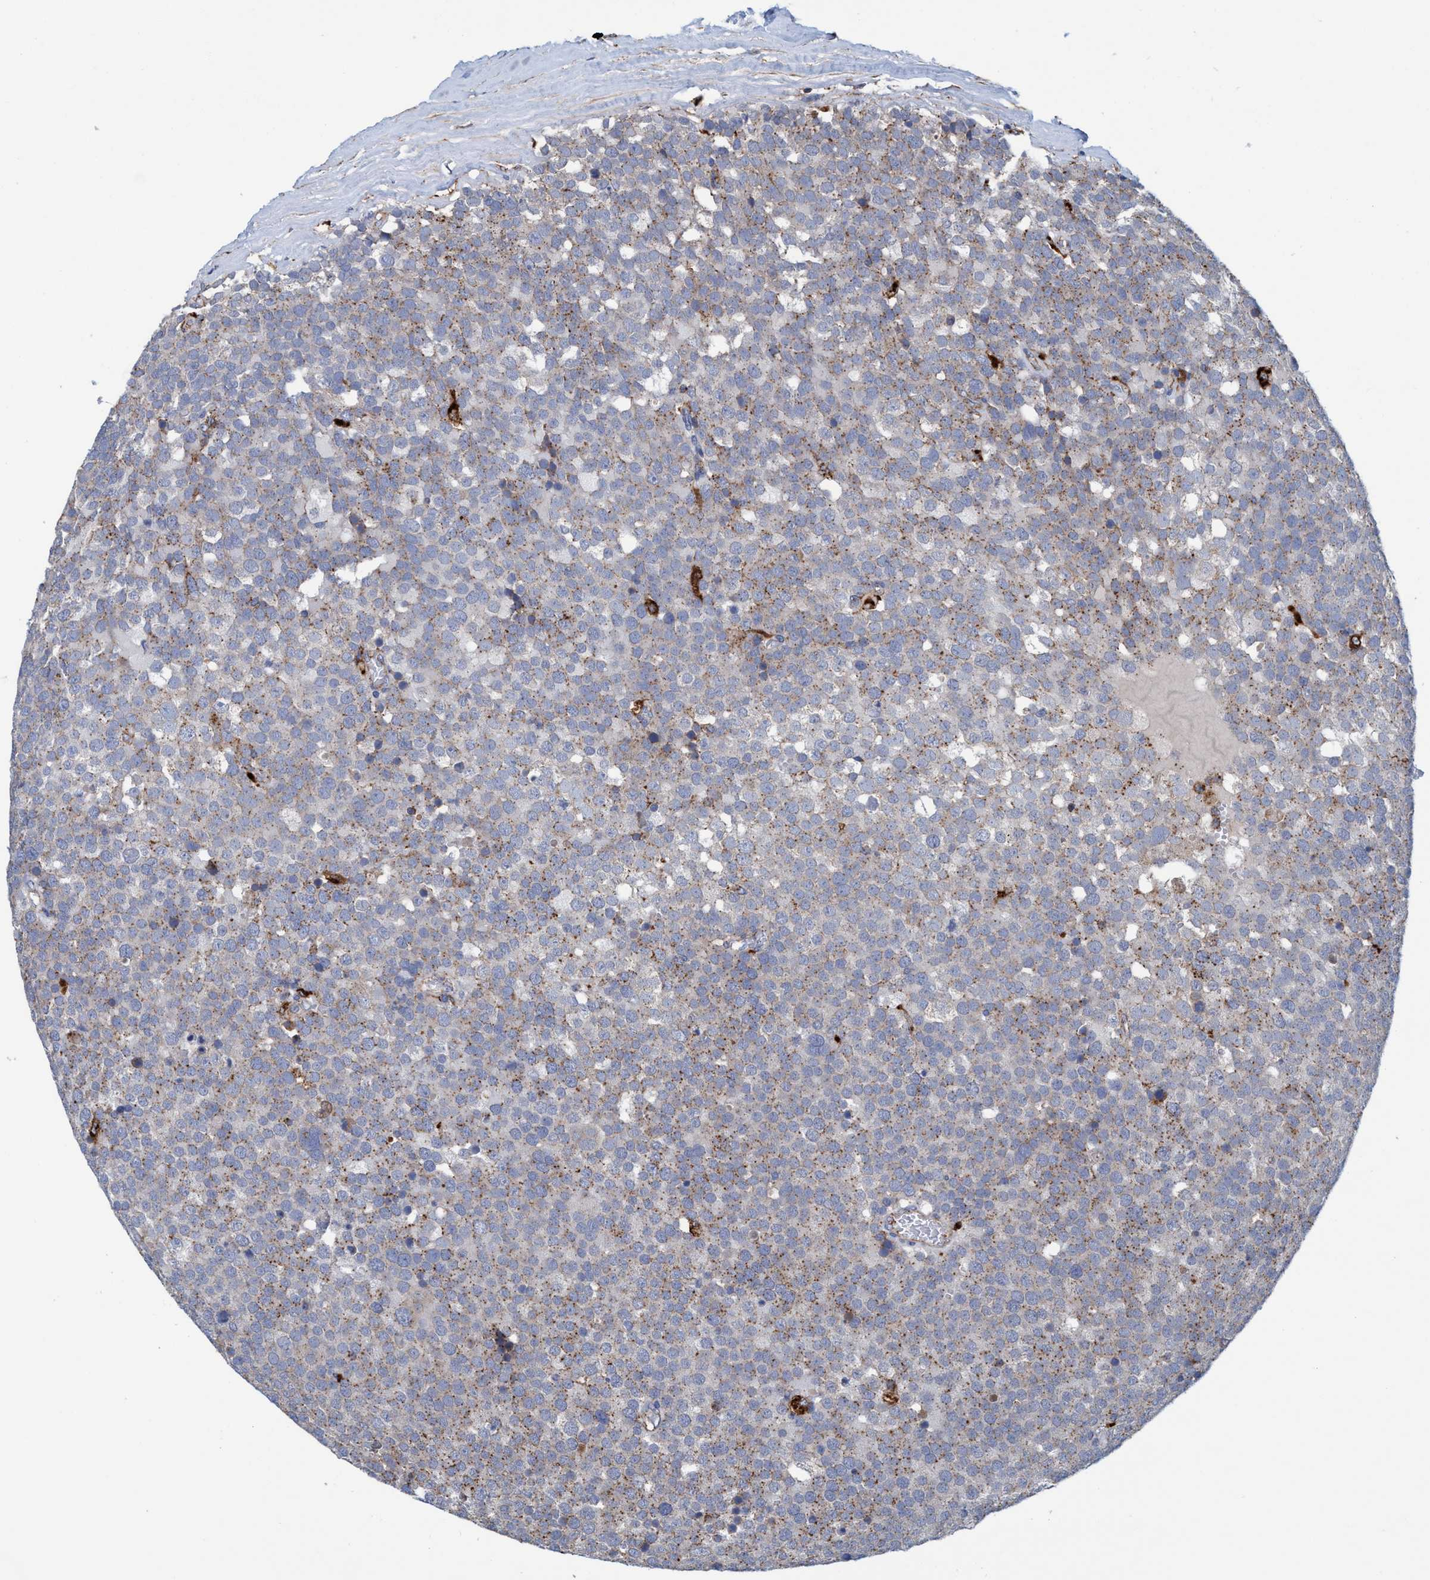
{"staining": {"intensity": "moderate", "quantity": "25%-75%", "location": "cytoplasmic/membranous"}, "tissue": "testis cancer", "cell_type": "Tumor cells", "image_type": "cancer", "snomed": [{"axis": "morphology", "description": "Normal tissue, NOS"}, {"axis": "morphology", "description": "Seminoma, NOS"}, {"axis": "topography", "description": "Testis"}], "caption": "Testis cancer stained with DAB (3,3'-diaminobenzidine) immunohistochemistry demonstrates medium levels of moderate cytoplasmic/membranous staining in about 25%-75% of tumor cells.", "gene": "TRIM65", "patient": {"sex": "male", "age": 71}}